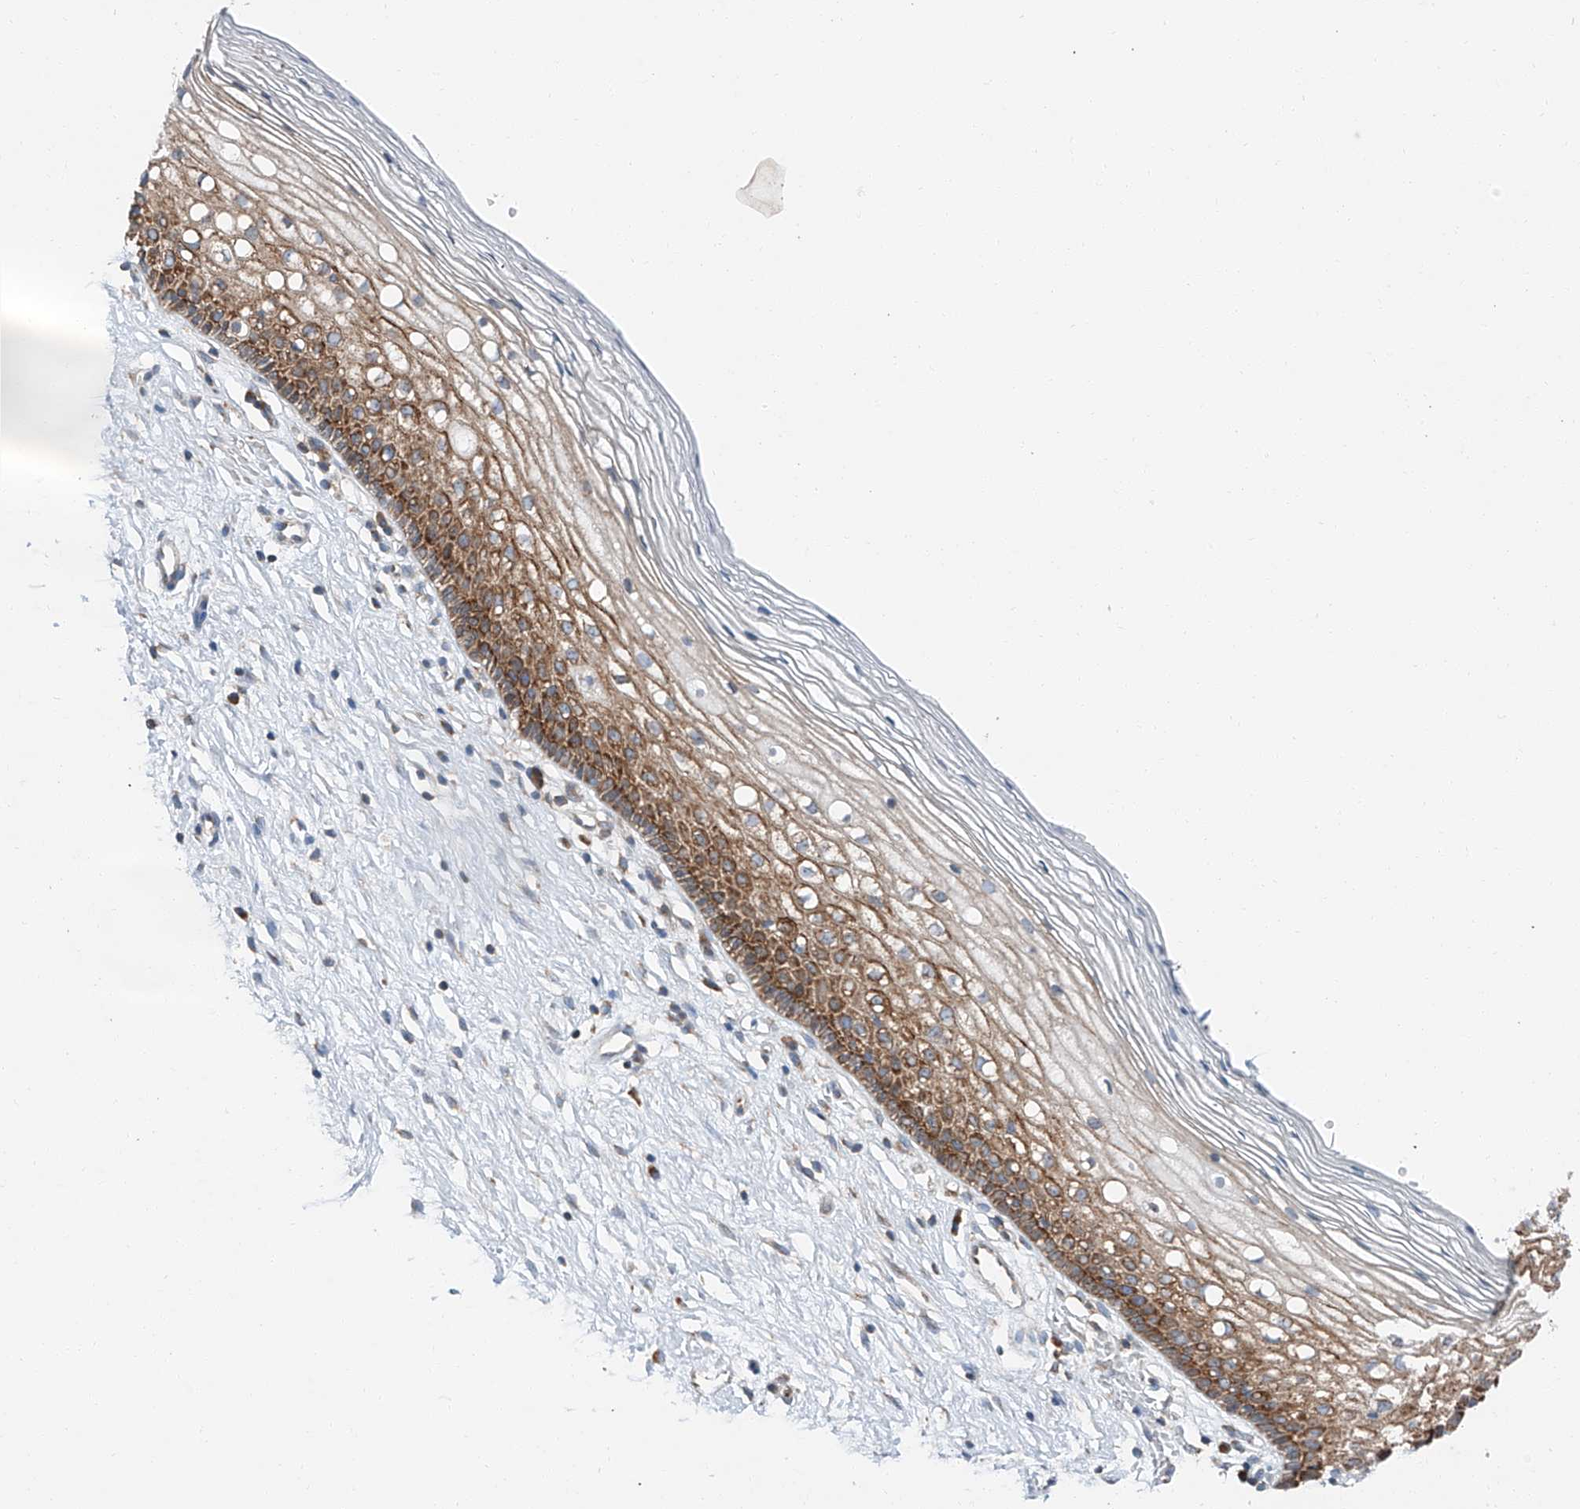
{"staining": {"intensity": "moderate", "quantity": "<25%", "location": "cytoplasmic/membranous"}, "tissue": "cervix", "cell_type": "Glandular cells", "image_type": "normal", "snomed": [{"axis": "morphology", "description": "Normal tissue, NOS"}, {"axis": "topography", "description": "Cervix"}], "caption": "High-power microscopy captured an immunohistochemistry (IHC) photomicrograph of benign cervix, revealing moderate cytoplasmic/membranous expression in approximately <25% of glandular cells.", "gene": "ZC3H15", "patient": {"sex": "female", "age": 27}}